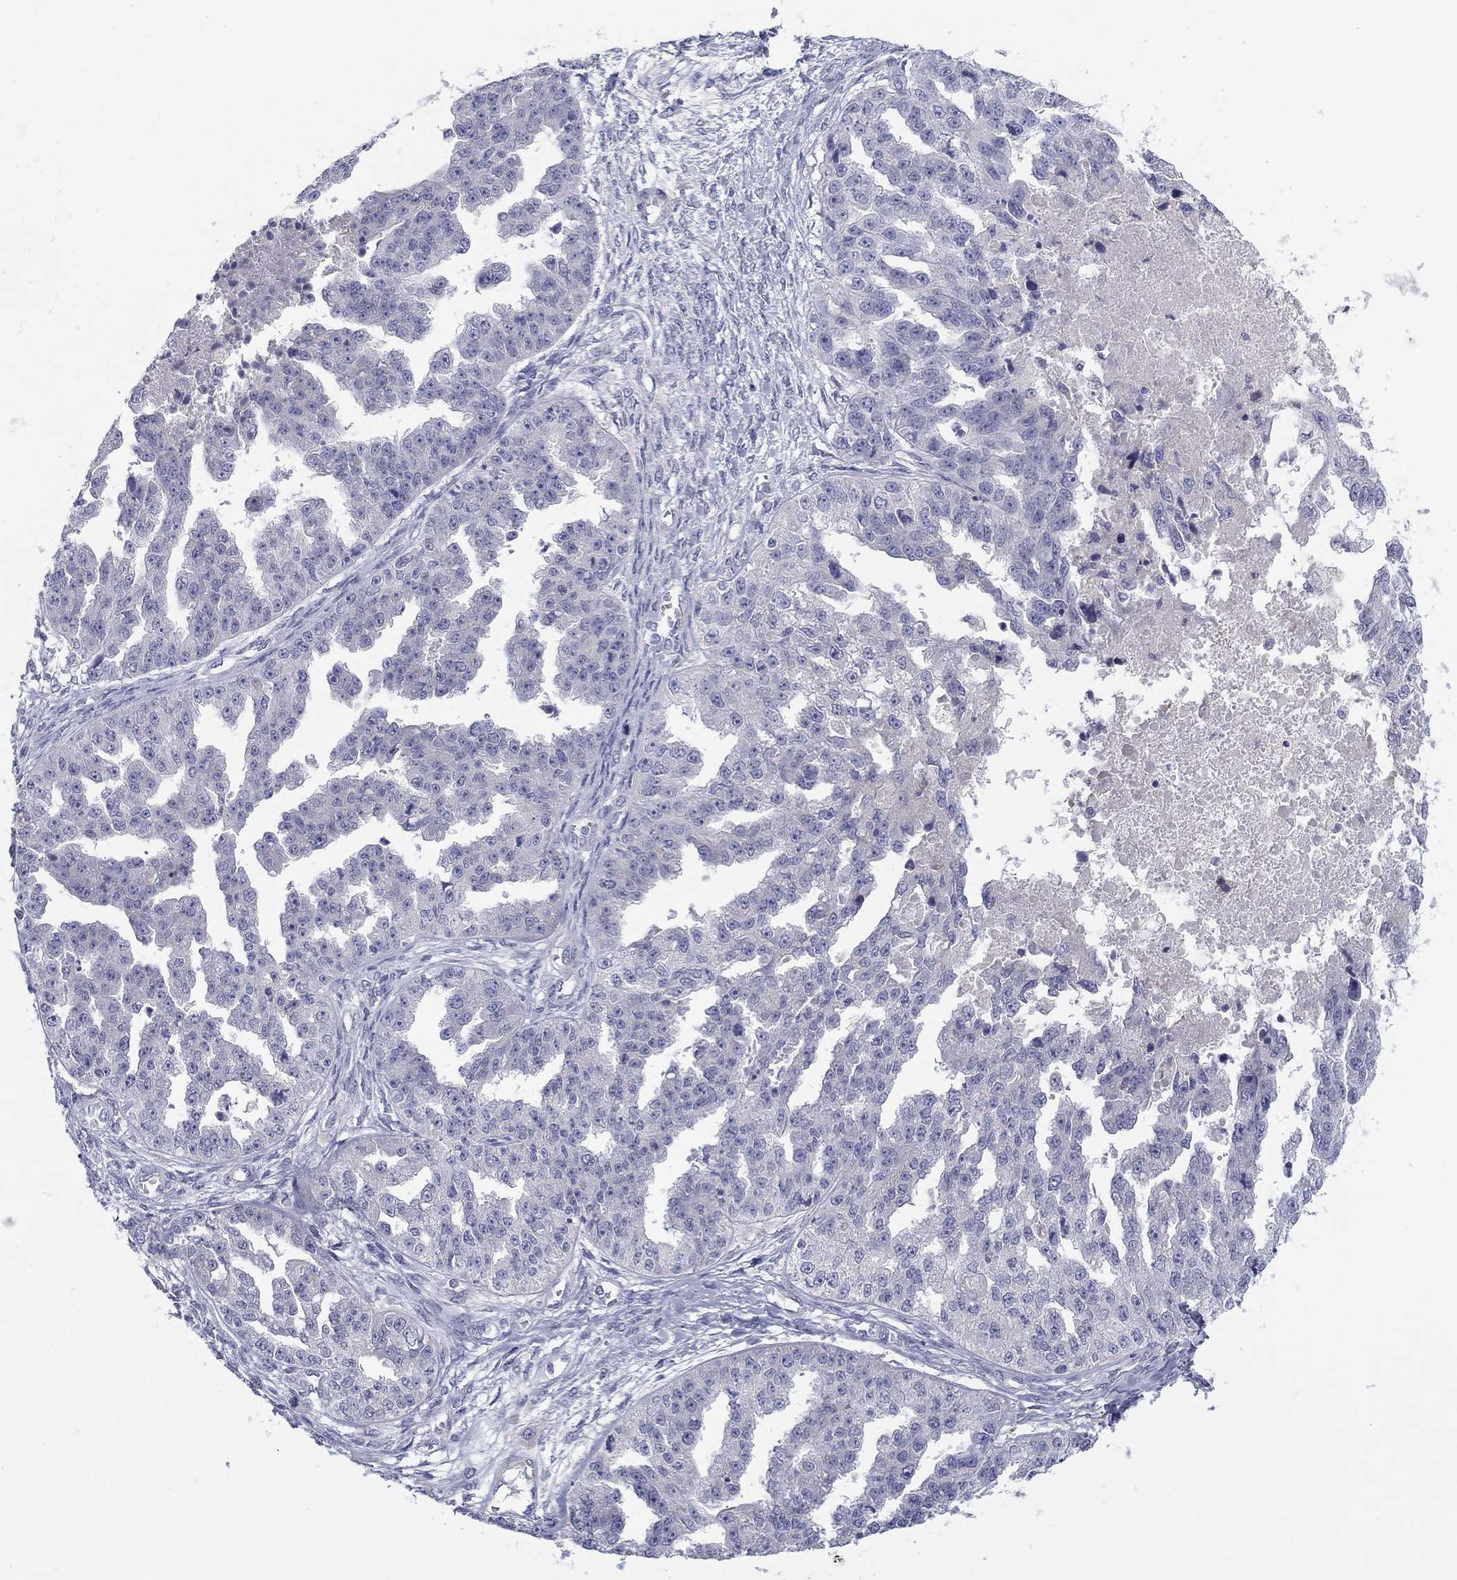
{"staining": {"intensity": "negative", "quantity": "none", "location": "none"}, "tissue": "ovarian cancer", "cell_type": "Tumor cells", "image_type": "cancer", "snomed": [{"axis": "morphology", "description": "Cystadenocarcinoma, serous, NOS"}, {"axis": "topography", "description": "Ovary"}], "caption": "Immunohistochemistry micrograph of ovarian cancer stained for a protein (brown), which shows no positivity in tumor cells.", "gene": "CYP2B6", "patient": {"sex": "female", "age": 58}}